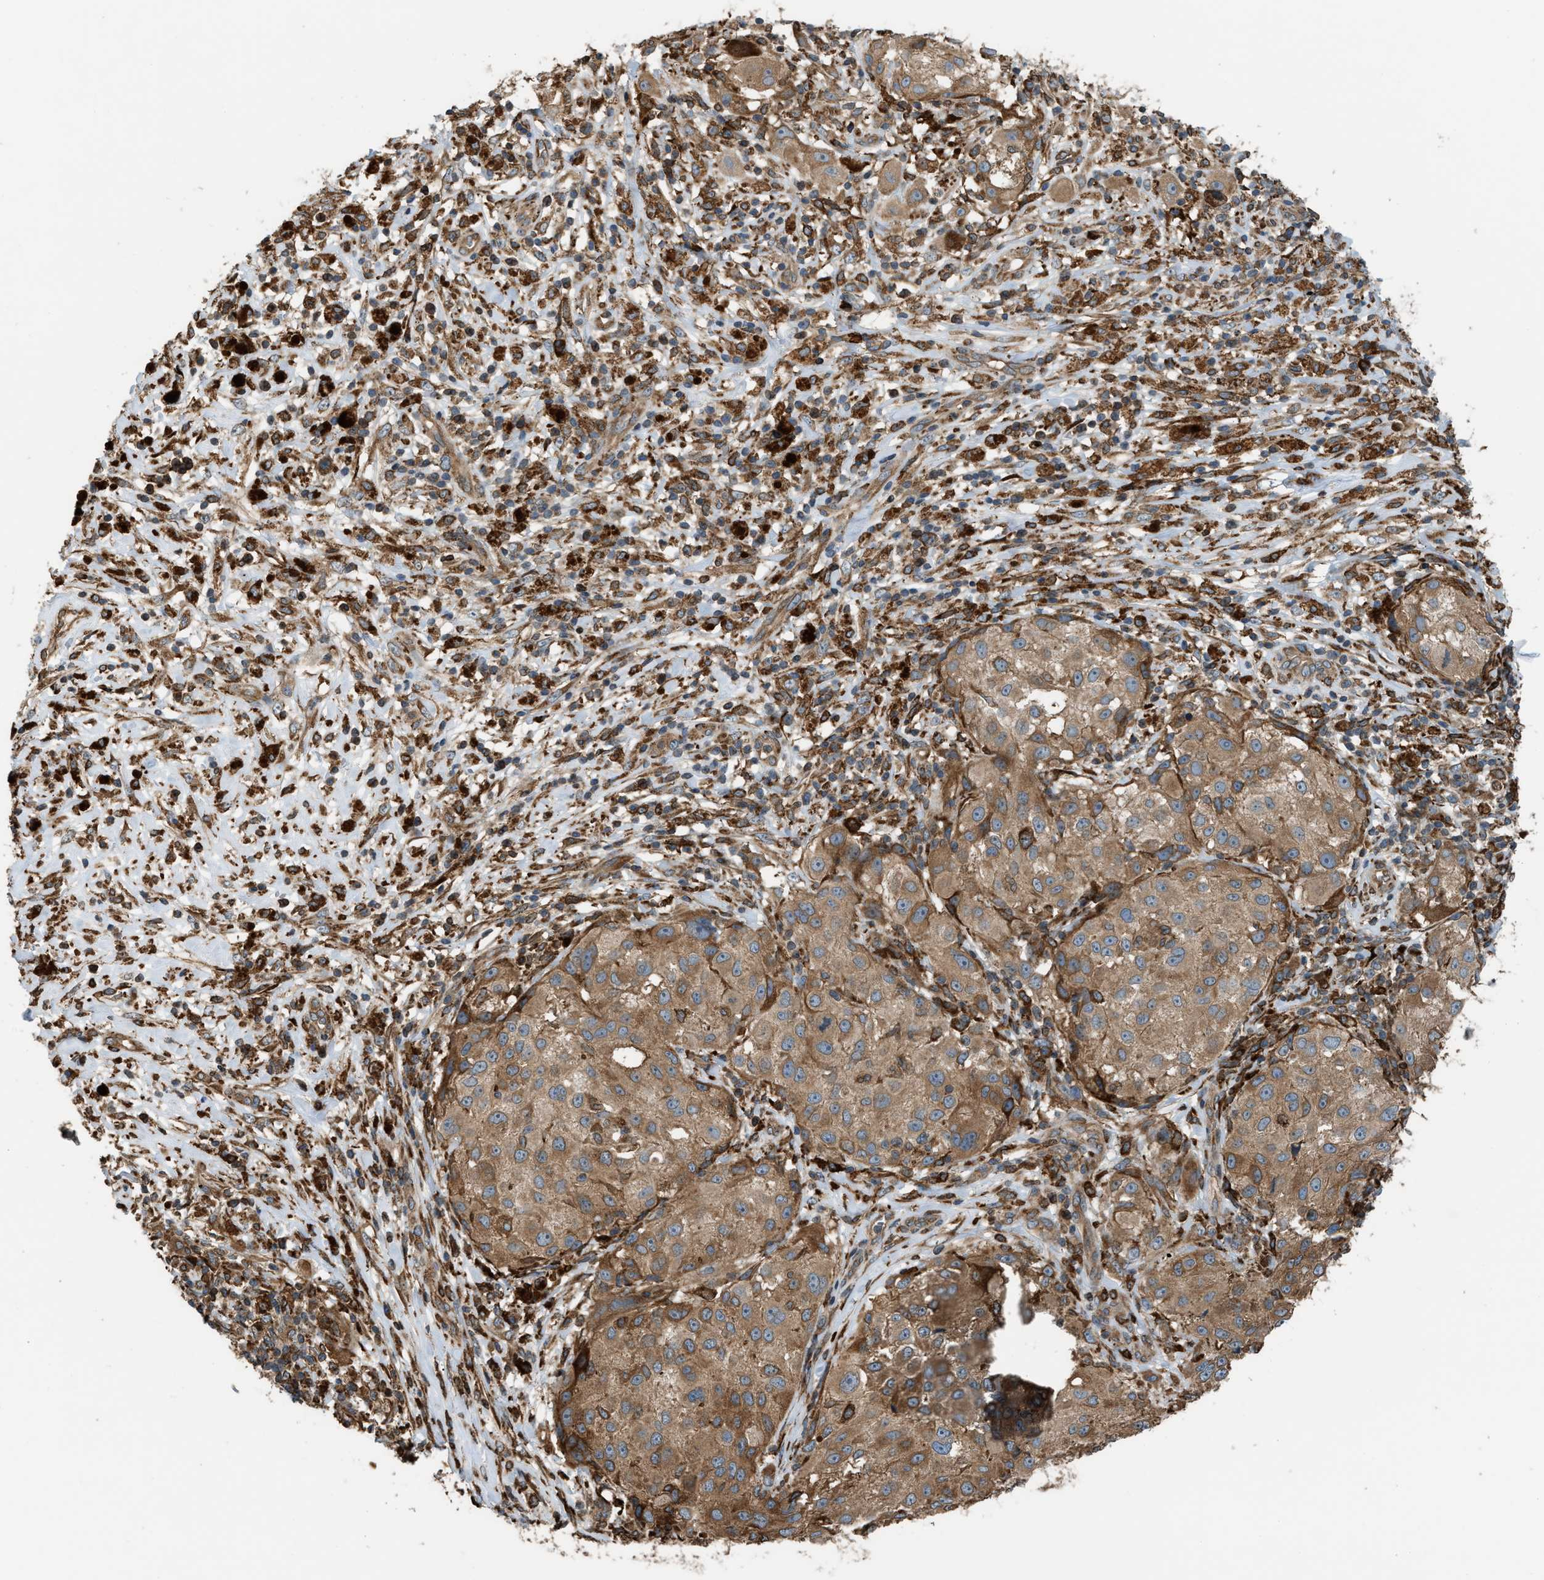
{"staining": {"intensity": "moderate", "quantity": ">75%", "location": "cytoplasmic/membranous"}, "tissue": "melanoma", "cell_type": "Tumor cells", "image_type": "cancer", "snomed": [{"axis": "morphology", "description": "Necrosis, NOS"}, {"axis": "morphology", "description": "Malignant melanoma, NOS"}, {"axis": "topography", "description": "Skin"}], "caption": "A brown stain labels moderate cytoplasmic/membranous staining of a protein in melanoma tumor cells. The staining was performed using DAB, with brown indicating positive protein expression. Nuclei are stained blue with hematoxylin.", "gene": "BAIAP2L1", "patient": {"sex": "female", "age": 87}}